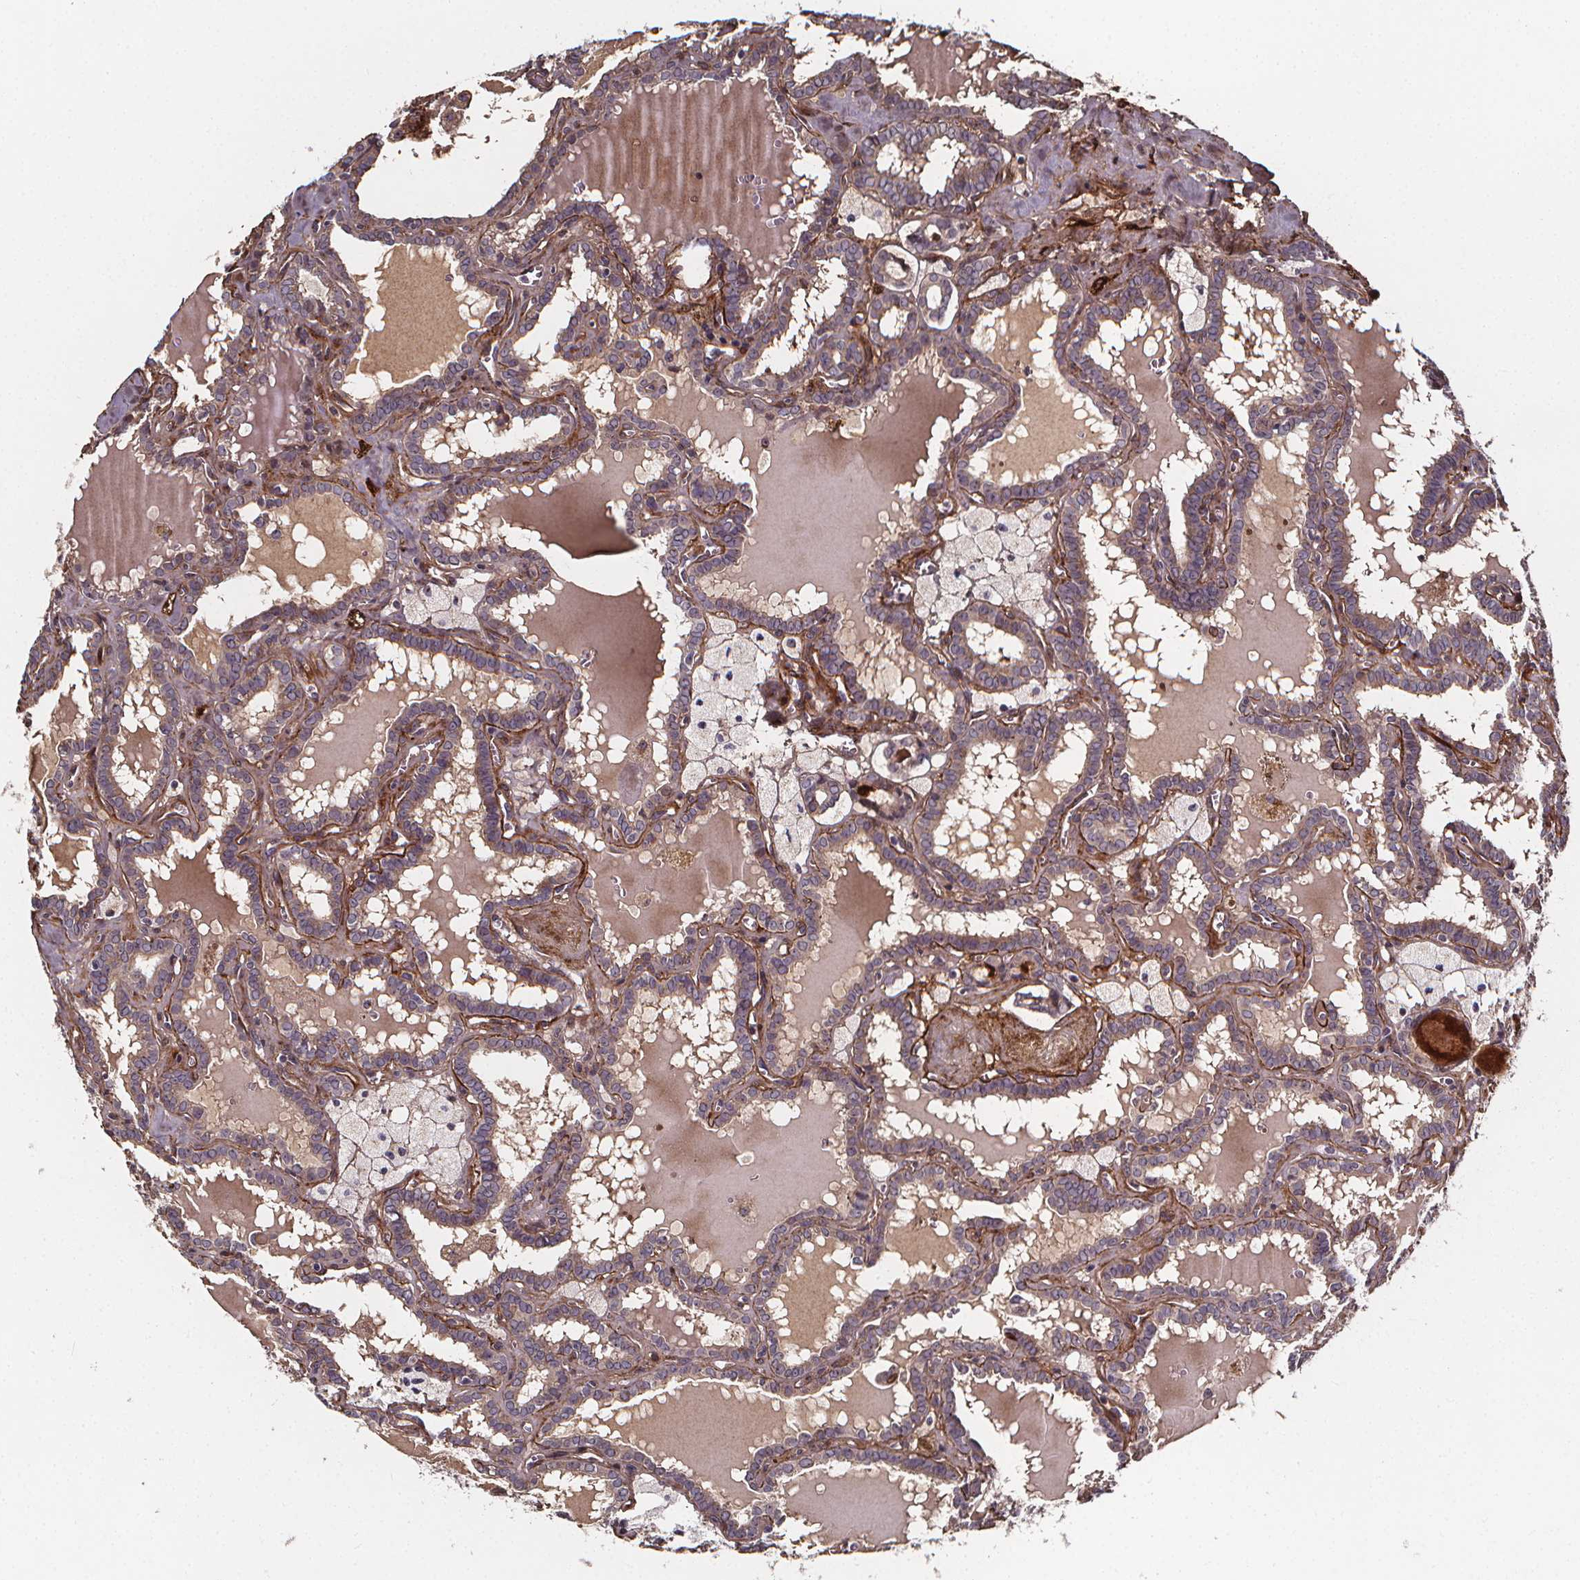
{"staining": {"intensity": "negative", "quantity": "none", "location": "none"}, "tissue": "thyroid cancer", "cell_type": "Tumor cells", "image_type": "cancer", "snomed": [{"axis": "morphology", "description": "Papillary adenocarcinoma, NOS"}, {"axis": "topography", "description": "Thyroid gland"}], "caption": "Immunohistochemistry of human thyroid papillary adenocarcinoma demonstrates no positivity in tumor cells.", "gene": "AEBP1", "patient": {"sex": "female", "age": 39}}